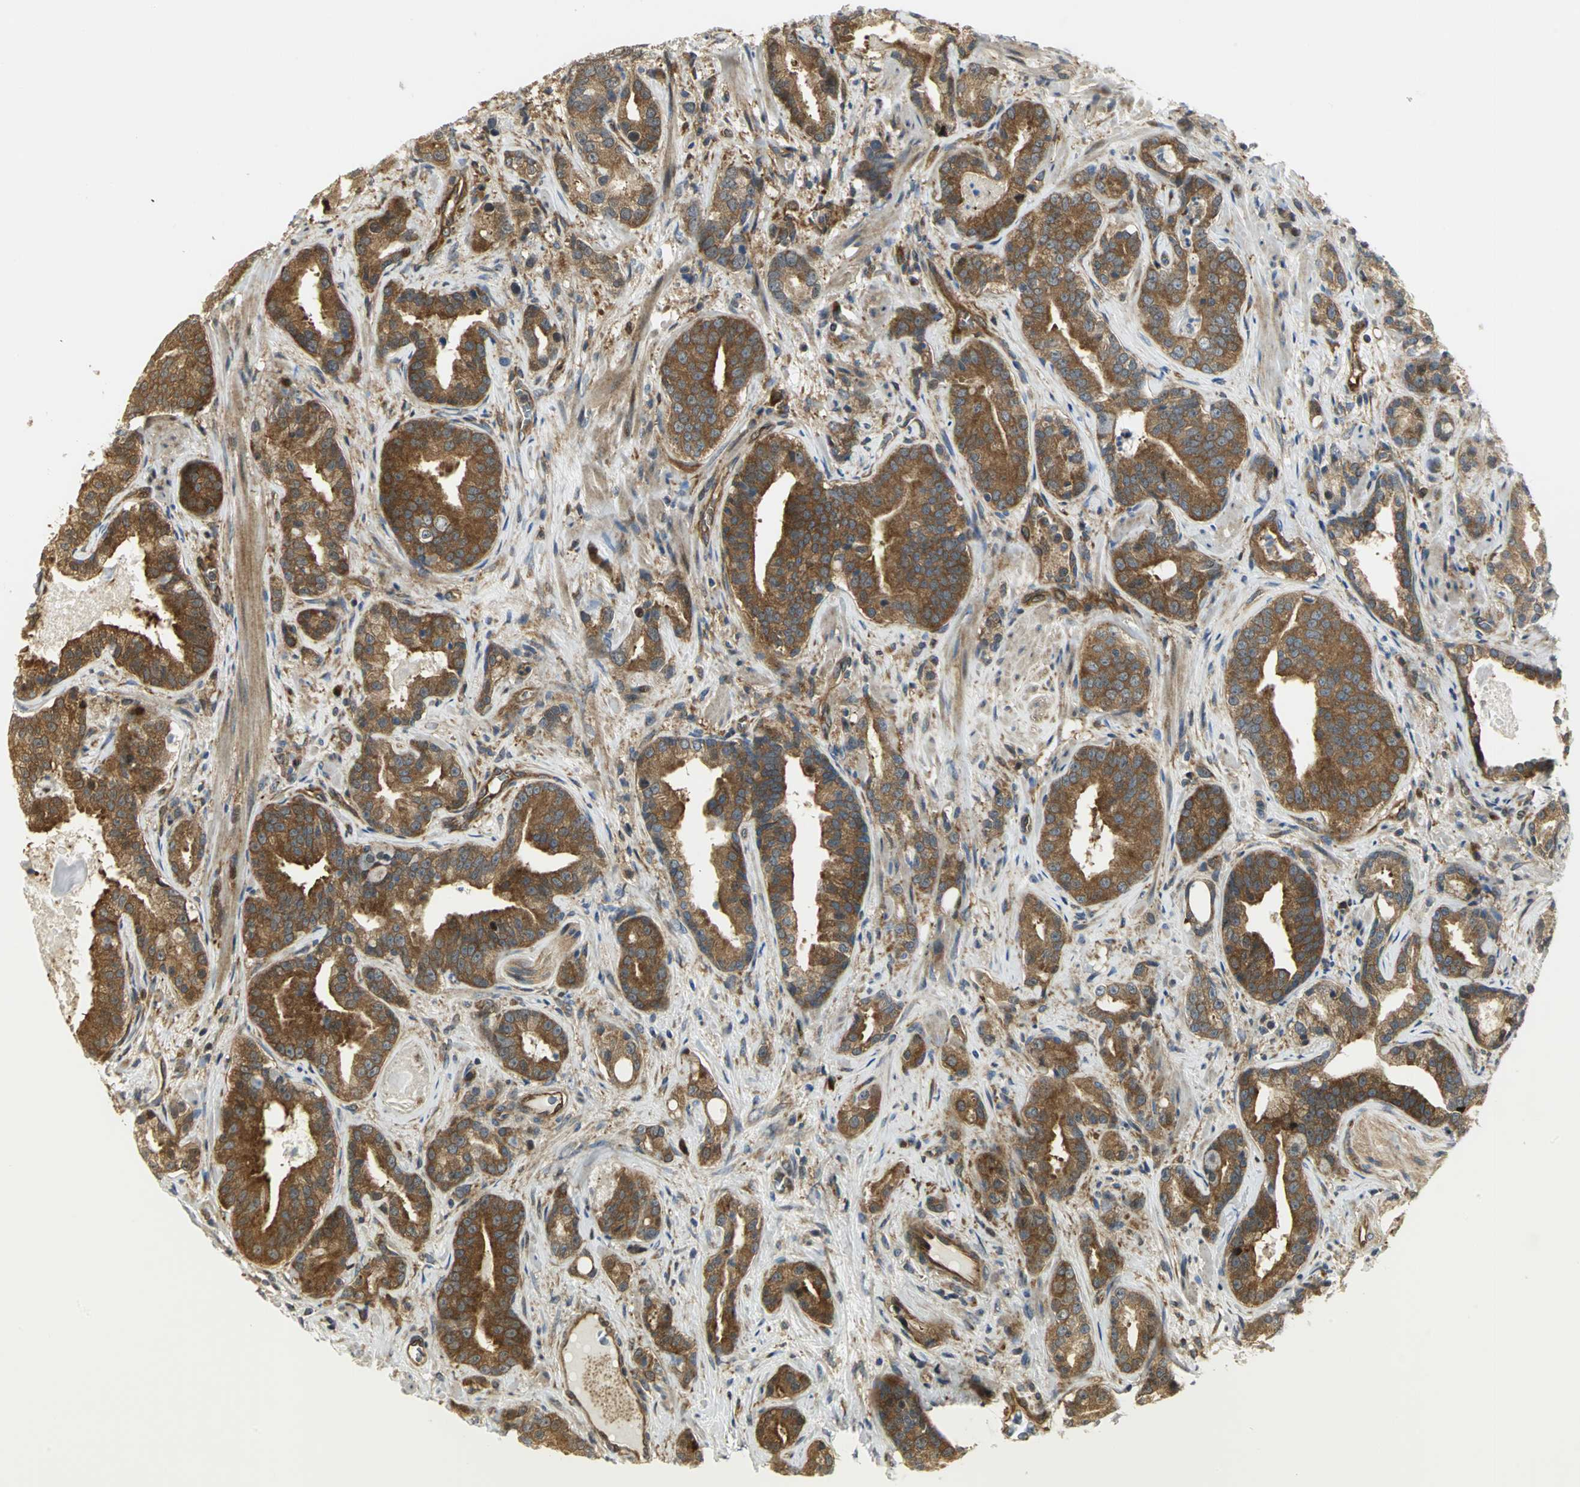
{"staining": {"intensity": "strong", "quantity": ">75%", "location": "cytoplasmic/membranous"}, "tissue": "prostate cancer", "cell_type": "Tumor cells", "image_type": "cancer", "snomed": [{"axis": "morphology", "description": "Adenocarcinoma, Low grade"}, {"axis": "topography", "description": "Prostate"}], "caption": "There is high levels of strong cytoplasmic/membranous positivity in tumor cells of prostate low-grade adenocarcinoma, as demonstrated by immunohistochemical staining (brown color).", "gene": "EEA1", "patient": {"sex": "male", "age": 63}}